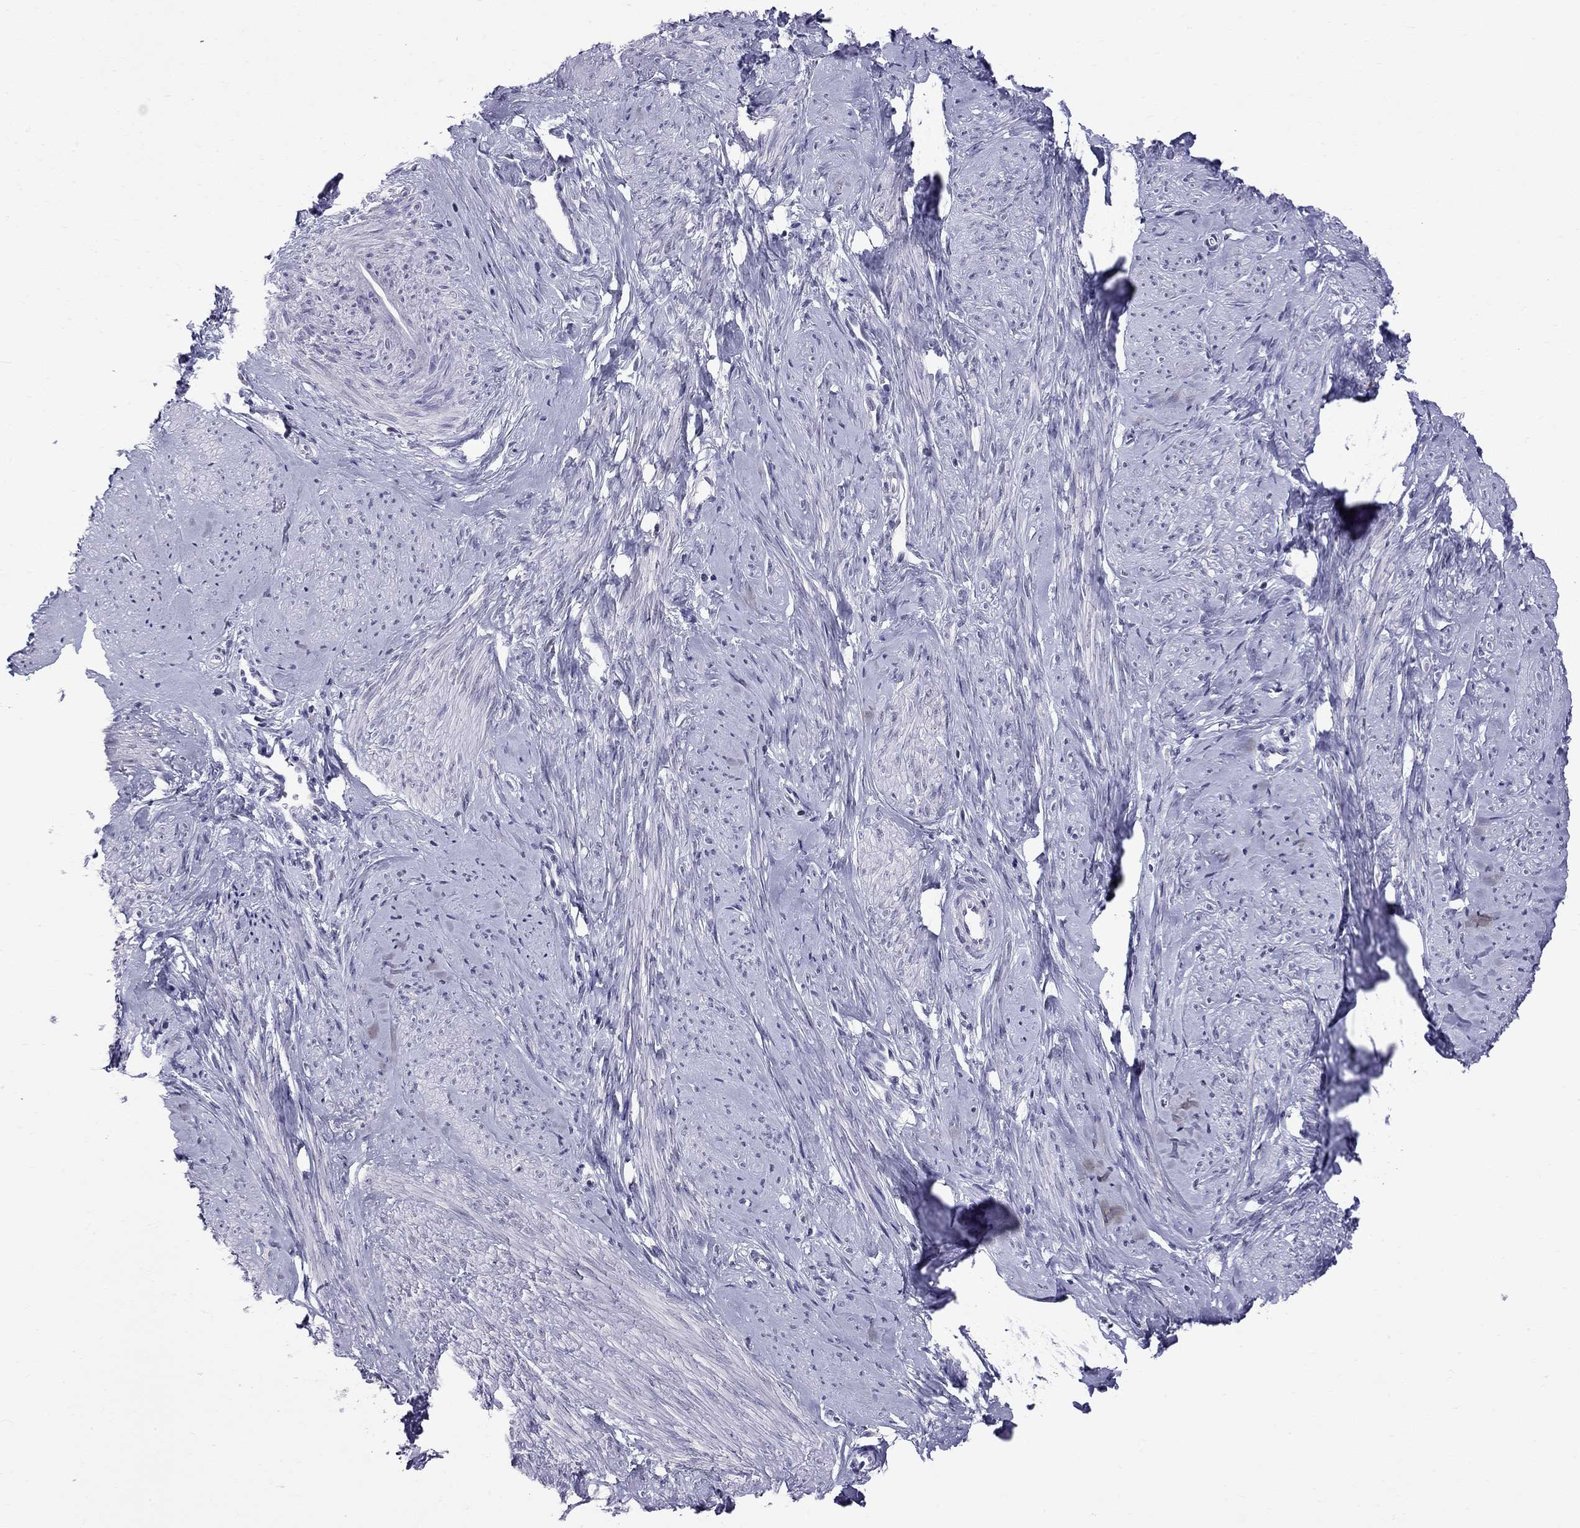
{"staining": {"intensity": "negative", "quantity": "none", "location": "none"}, "tissue": "smooth muscle", "cell_type": "Smooth muscle cells", "image_type": "normal", "snomed": [{"axis": "morphology", "description": "Normal tissue, NOS"}, {"axis": "topography", "description": "Smooth muscle"}], "caption": "IHC of benign smooth muscle reveals no expression in smooth muscle cells. (Stains: DAB immunohistochemistry with hematoxylin counter stain, Microscopy: brightfield microscopy at high magnification).", "gene": "MUC15", "patient": {"sex": "female", "age": 48}}